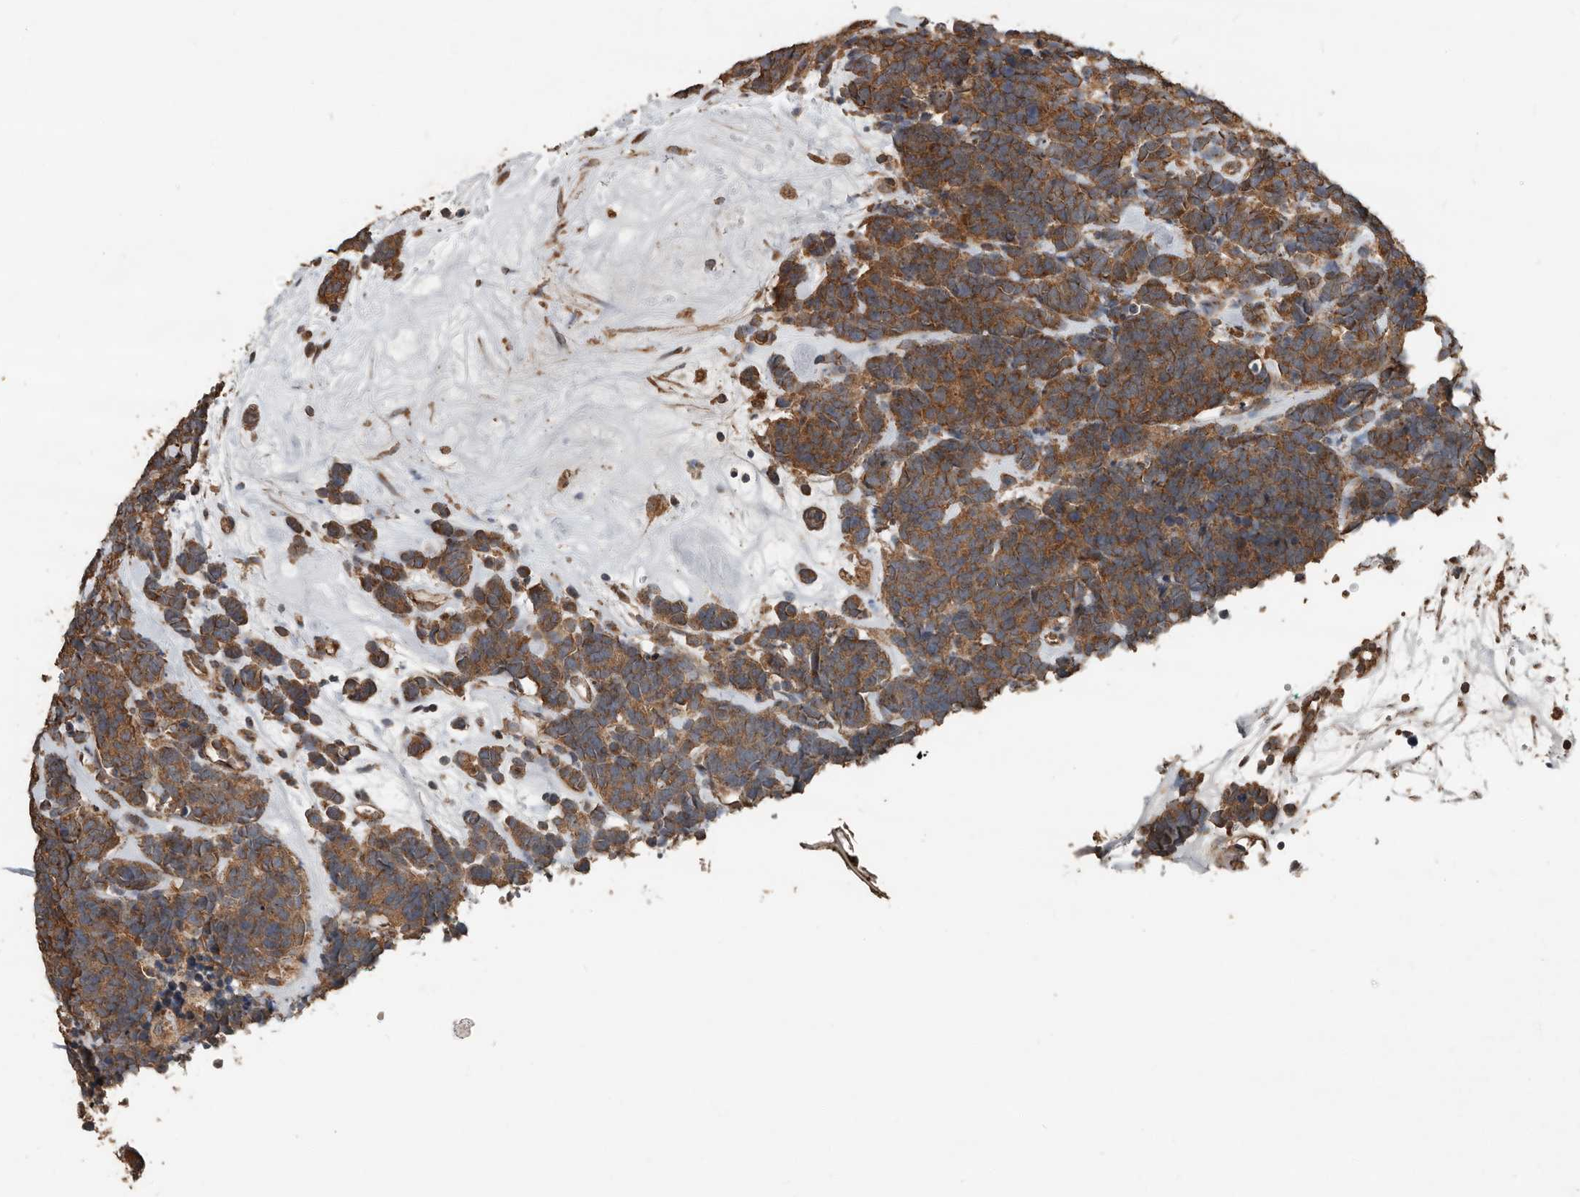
{"staining": {"intensity": "strong", "quantity": ">75%", "location": "cytoplasmic/membranous"}, "tissue": "carcinoid", "cell_type": "Tumor cells", "image_type": "cancer", "snomed": [{"axis": "morphology", "description": "Carcinoma, NOS"}, {"axis": "morphology", "description": "Carcinoid, malignant, NOS"}, {"axis": "topography", "description": "Urinary bladder"}], "caption": "The image demonstrates staining of malignant carcinoid, revealing strong cytoplasmic/membranous protein staining (brown color) within tumor cells.", "gene": "RNF207", "patient": {"sex": "male", "age": 57}}